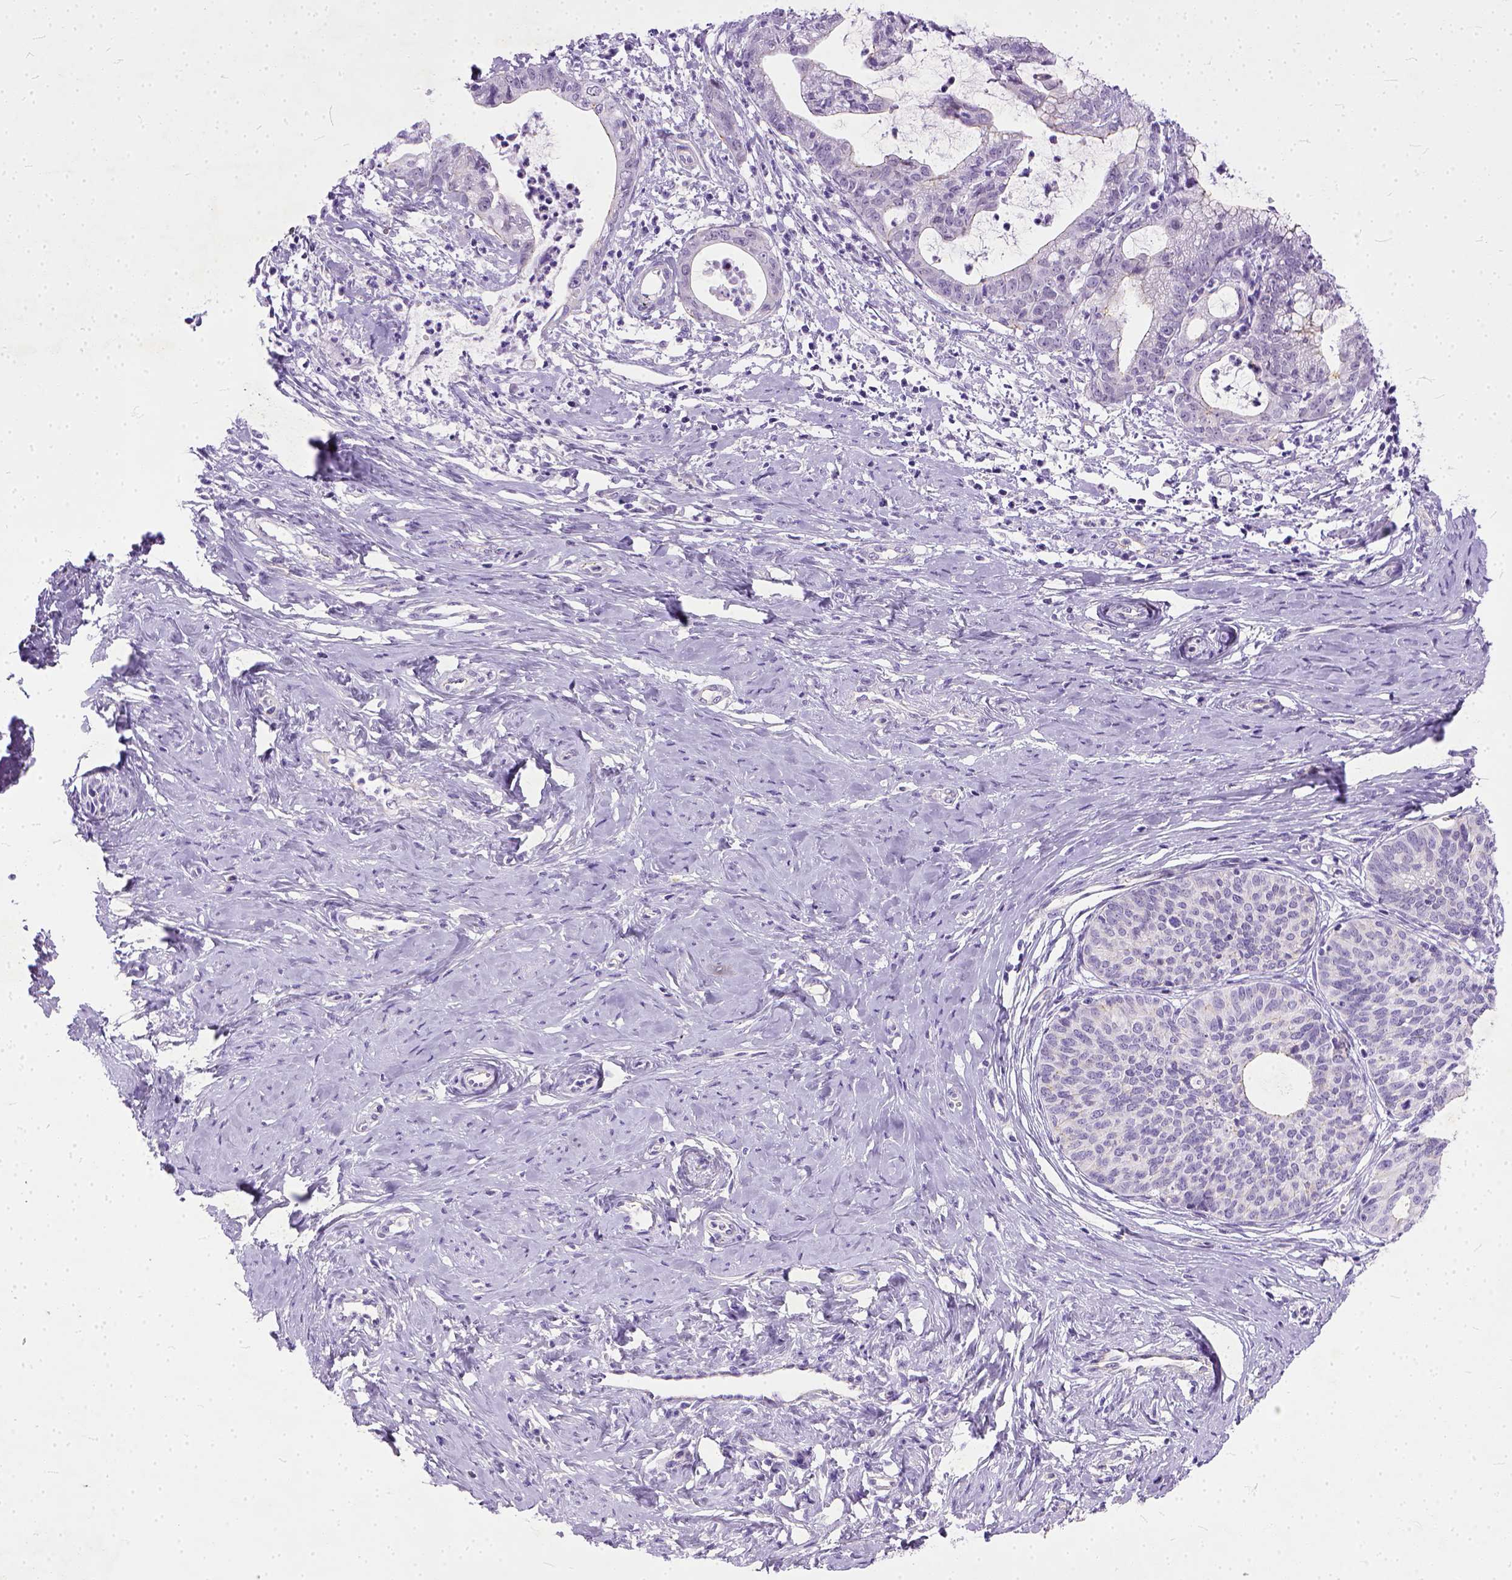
{"staining": {"intensity": "negative", "quantity": "none", "location": "none"}, "tissue": "cervical cancer", "cell_type": "Tumor cells", "image_type": "cancer", "snomed": [{"axis": "morphology", "description": "Normal tissue, NOS"}, {"axis": "morphology", "description": "Adenocarcinoma, NOS"}, {"axis": "topography", "description": "Cervix"}], "caption": "Cervical adenocarcinoma was stained to show a protein in brown. There is no significant positivity in tumor cells. (Stains: DAB IHC with hematoxylin counter stain, Microscopy: brightfield microscopy at high magnification).", "gene": "ADGRF1", "patient": {"sex": "female", "age": 38}}